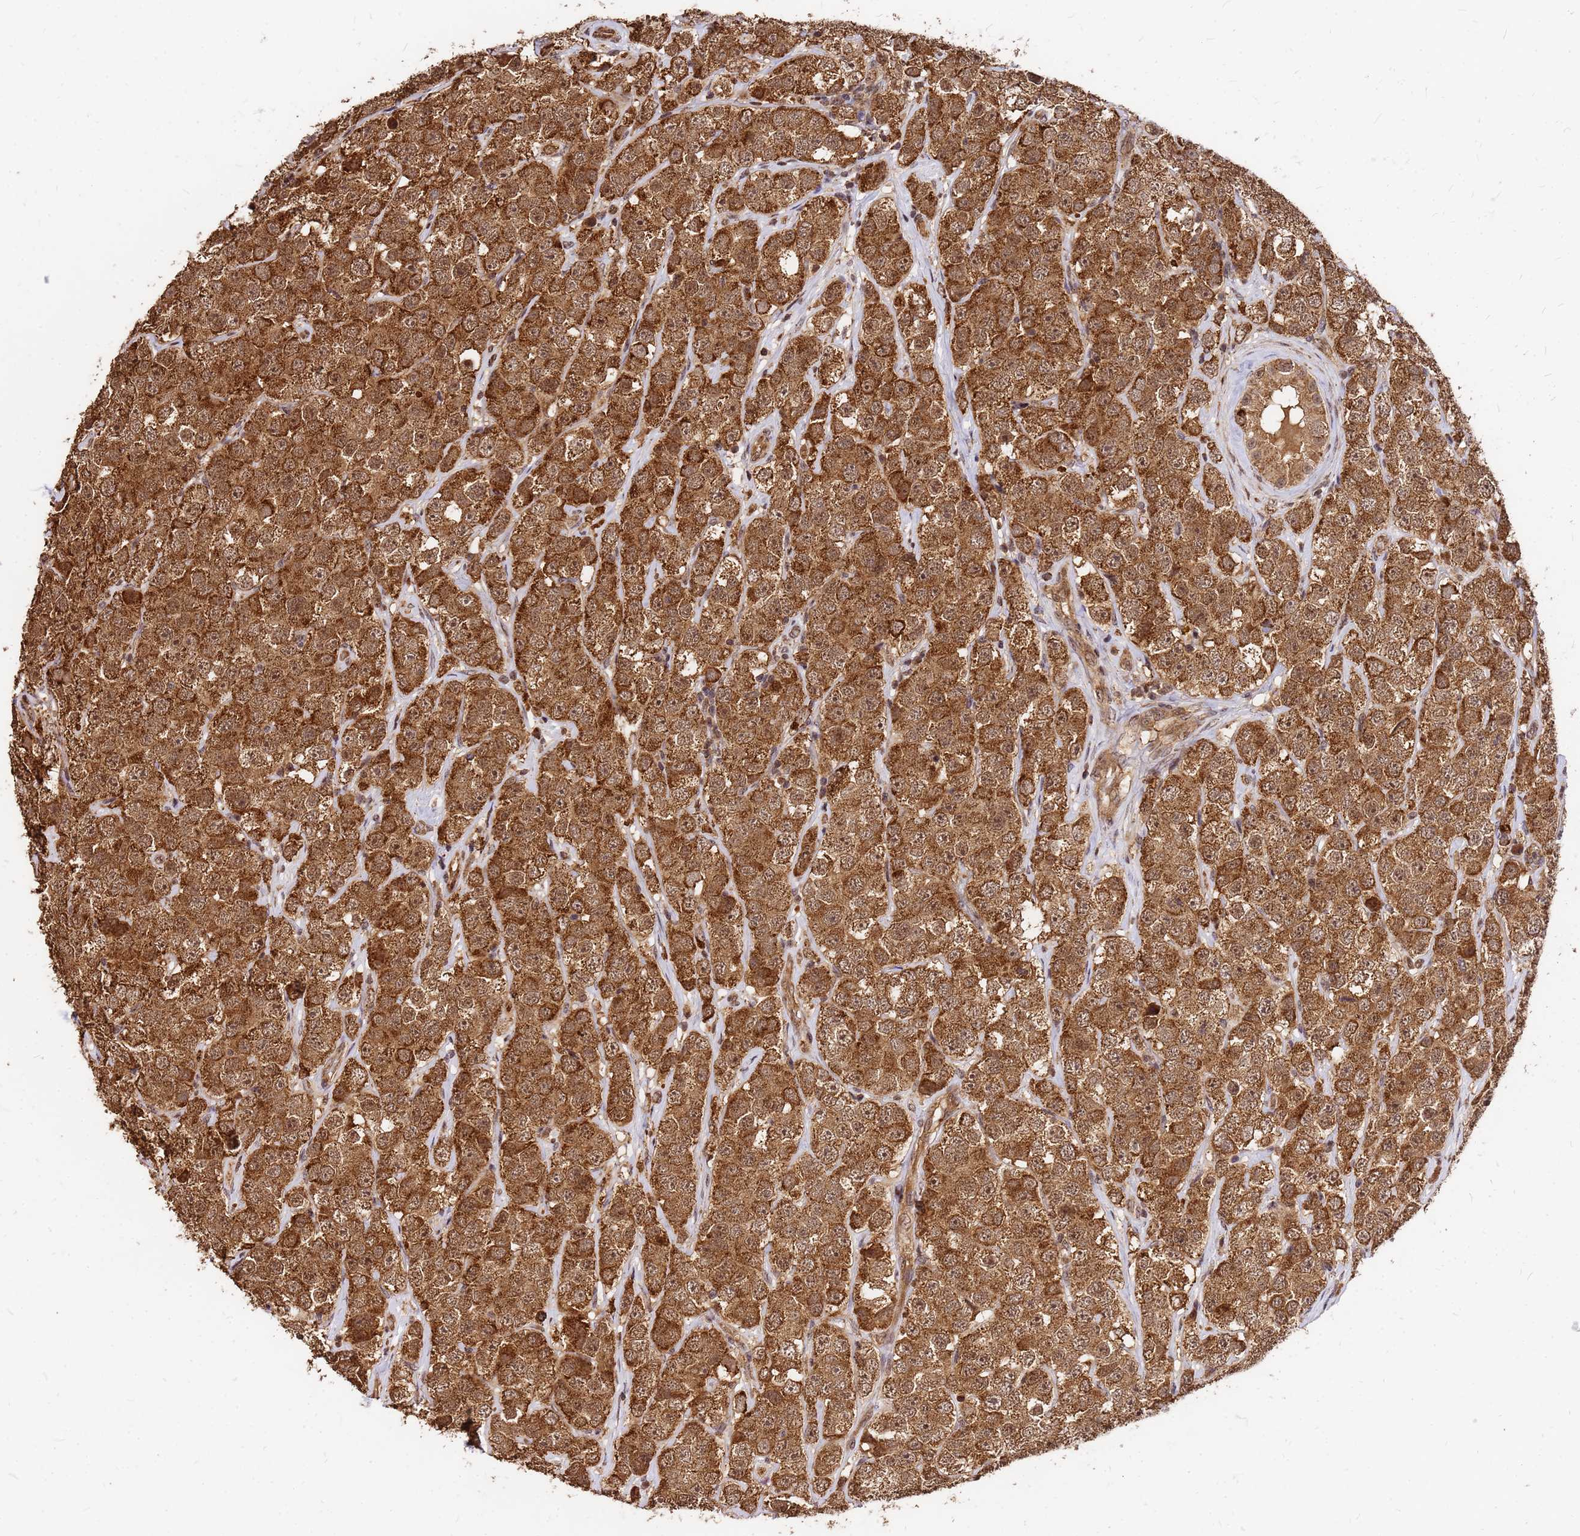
{"staining": {"intensity": "strong", "quantity": ">75%", "location": "cytoplasmic/membranous,nuclear"}, "tissue": "testis cancer", "cell_type": "Tumor cells", "image_type": "cancer", "snomed": [{"axis": "morphology", "description": "Seminoma, NOS"}, {"axis": "topography", "description": "Testis"}], "caption": "Immunohistochemistry (DAB) staining of human testis cancer (seminoma) exhibits strong cytoplasmic/membranous and nuclear protein expression in approximately >75% of tumor cells.", "gene": "GPATCH8", "patient": {"sex": "male", "age": 28}}